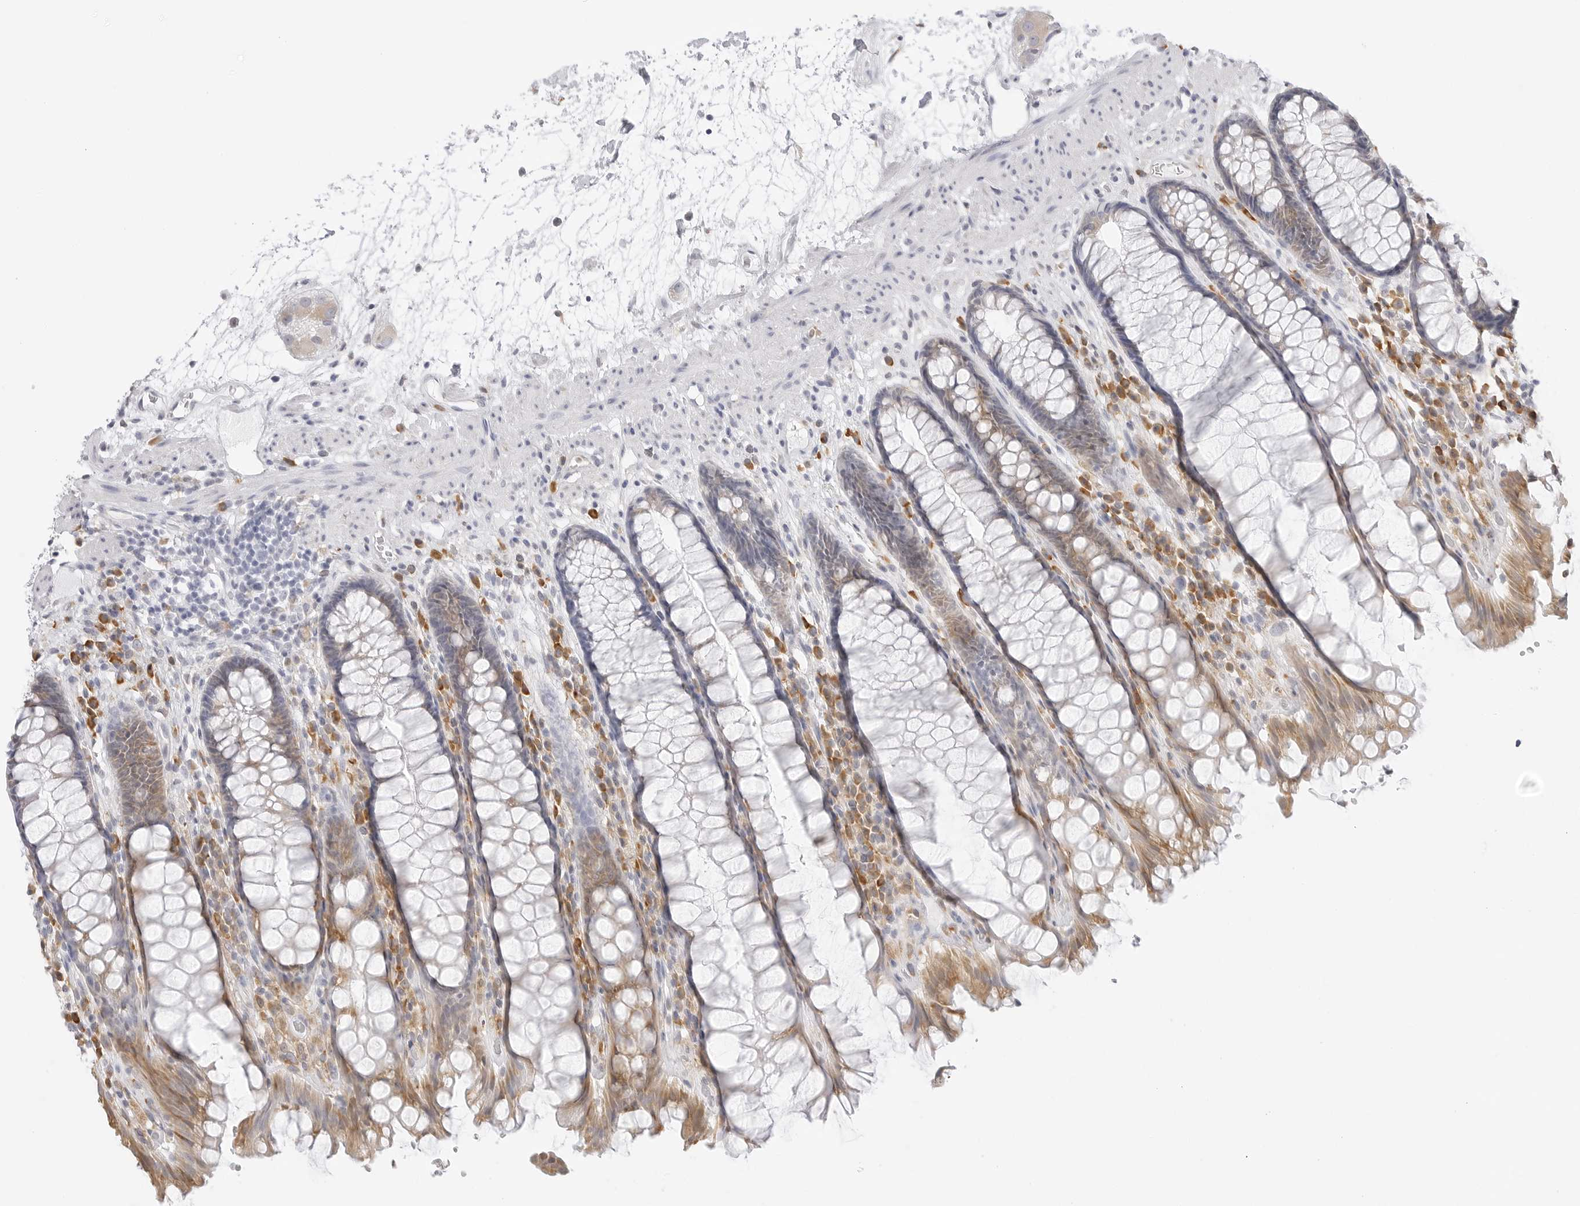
{"staining": {"intensity": "moderate", "quantity": "25%-75%", "location": "cytoplasmic/membranous"}, "tissue": "rectum", "cell_type": "Glandular cells", "image_type": "normal", "snomed": [{"axis": "morphology", "description": "Normal tissue, NOS"}, {"axis": "topography", "description": "Rectum"}], "caption": "A brown stain highlights moderate cytoplasmic/membranous positivity of a protein in glandular cells of benign human rectum. Ihc stains the protein in brown and the nuclei are stained blue.", "gene": "THEM4", "patient": {"sex": "male", "age": 64}}